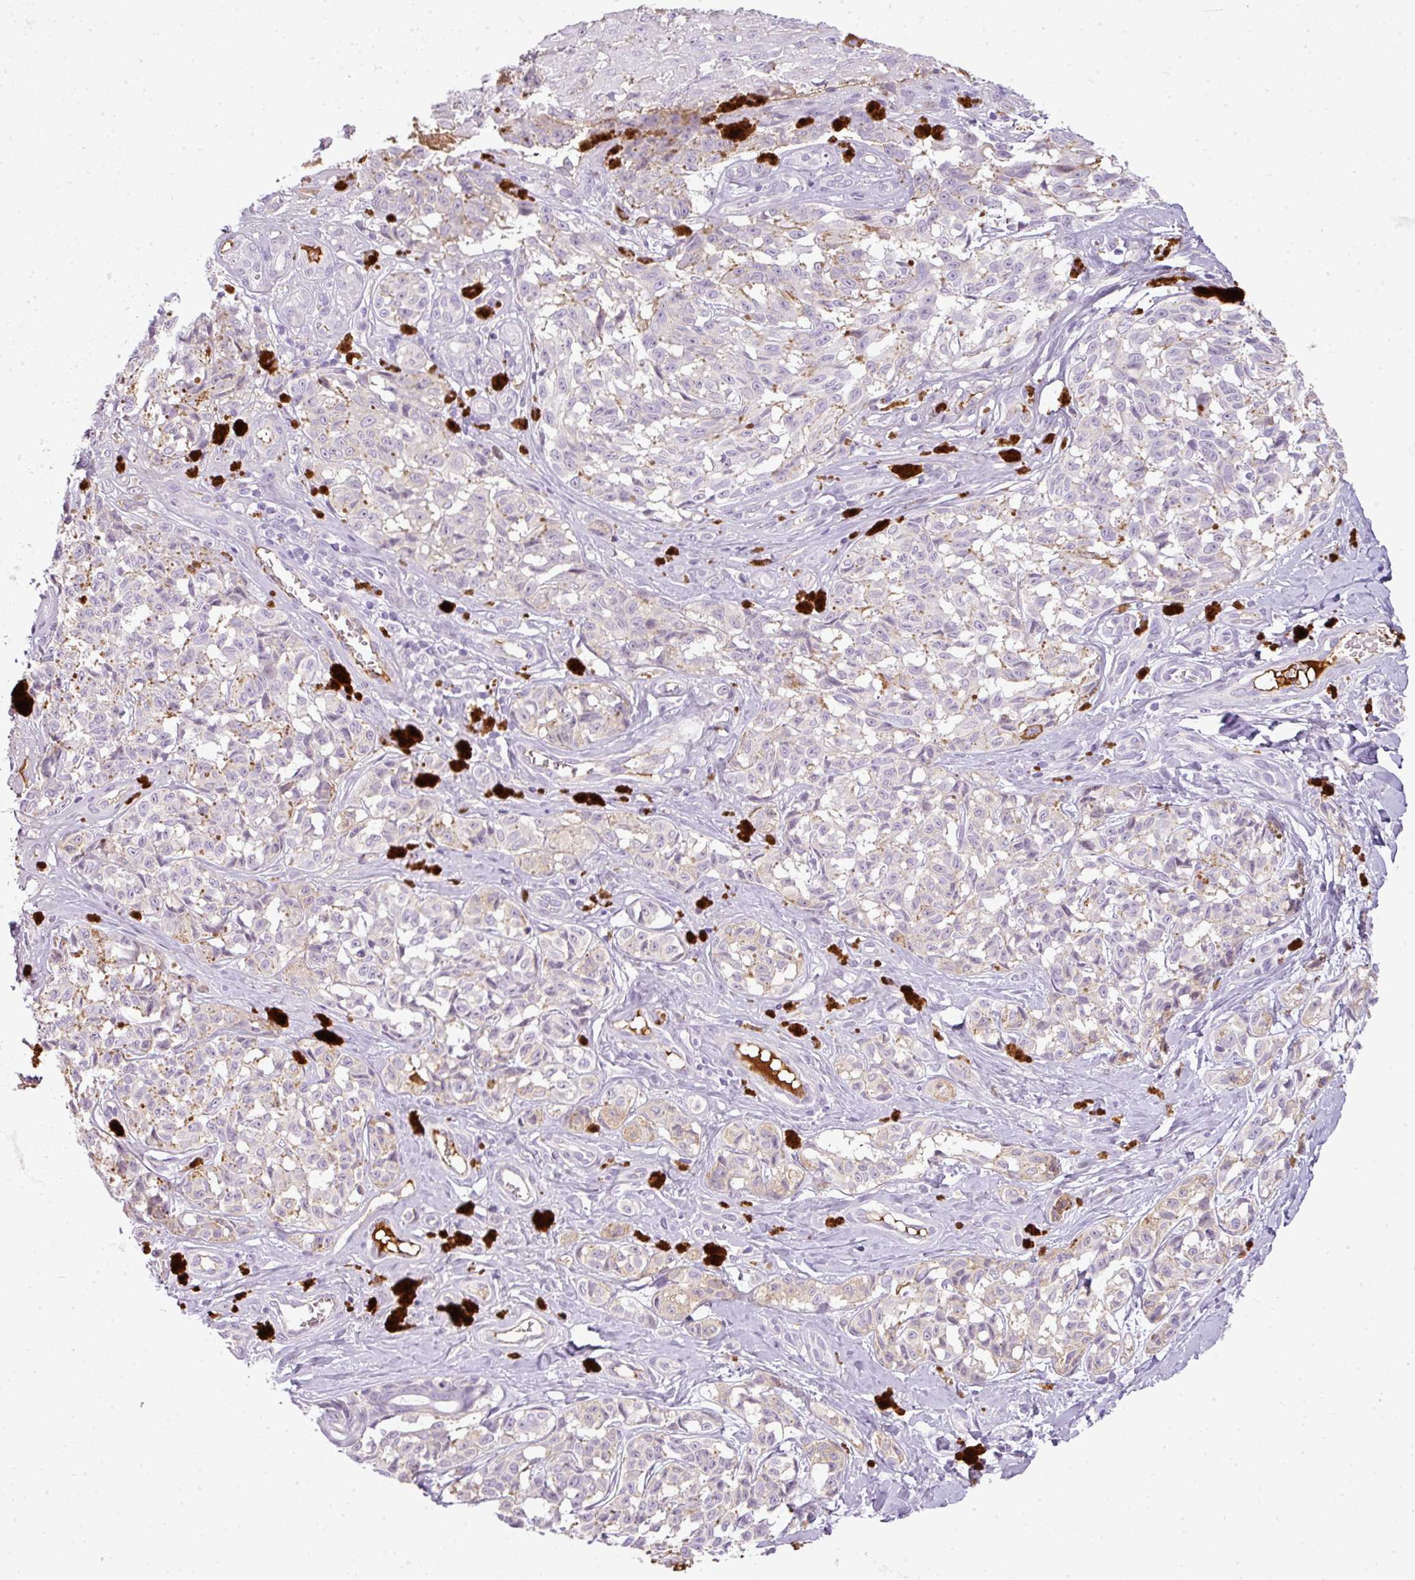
{"staining": {"intensity": "negative", "quantity": "none", "location": "none"}, "tissue": "melanoma", "cell_type": "Tumor cells", "image_type": "cancer", "snomed": [{"axis": "morphology", "description": "Malignant melanoma, NOS"}, {"axis": "topography", "description": "Skin"}], "caption": "This is an immunohistochemistry histopathology image of malignant melanoma. There is no positivity in tumor cells.", "gene": "C4B", "patient": {"sex": "female", "age": 65}}